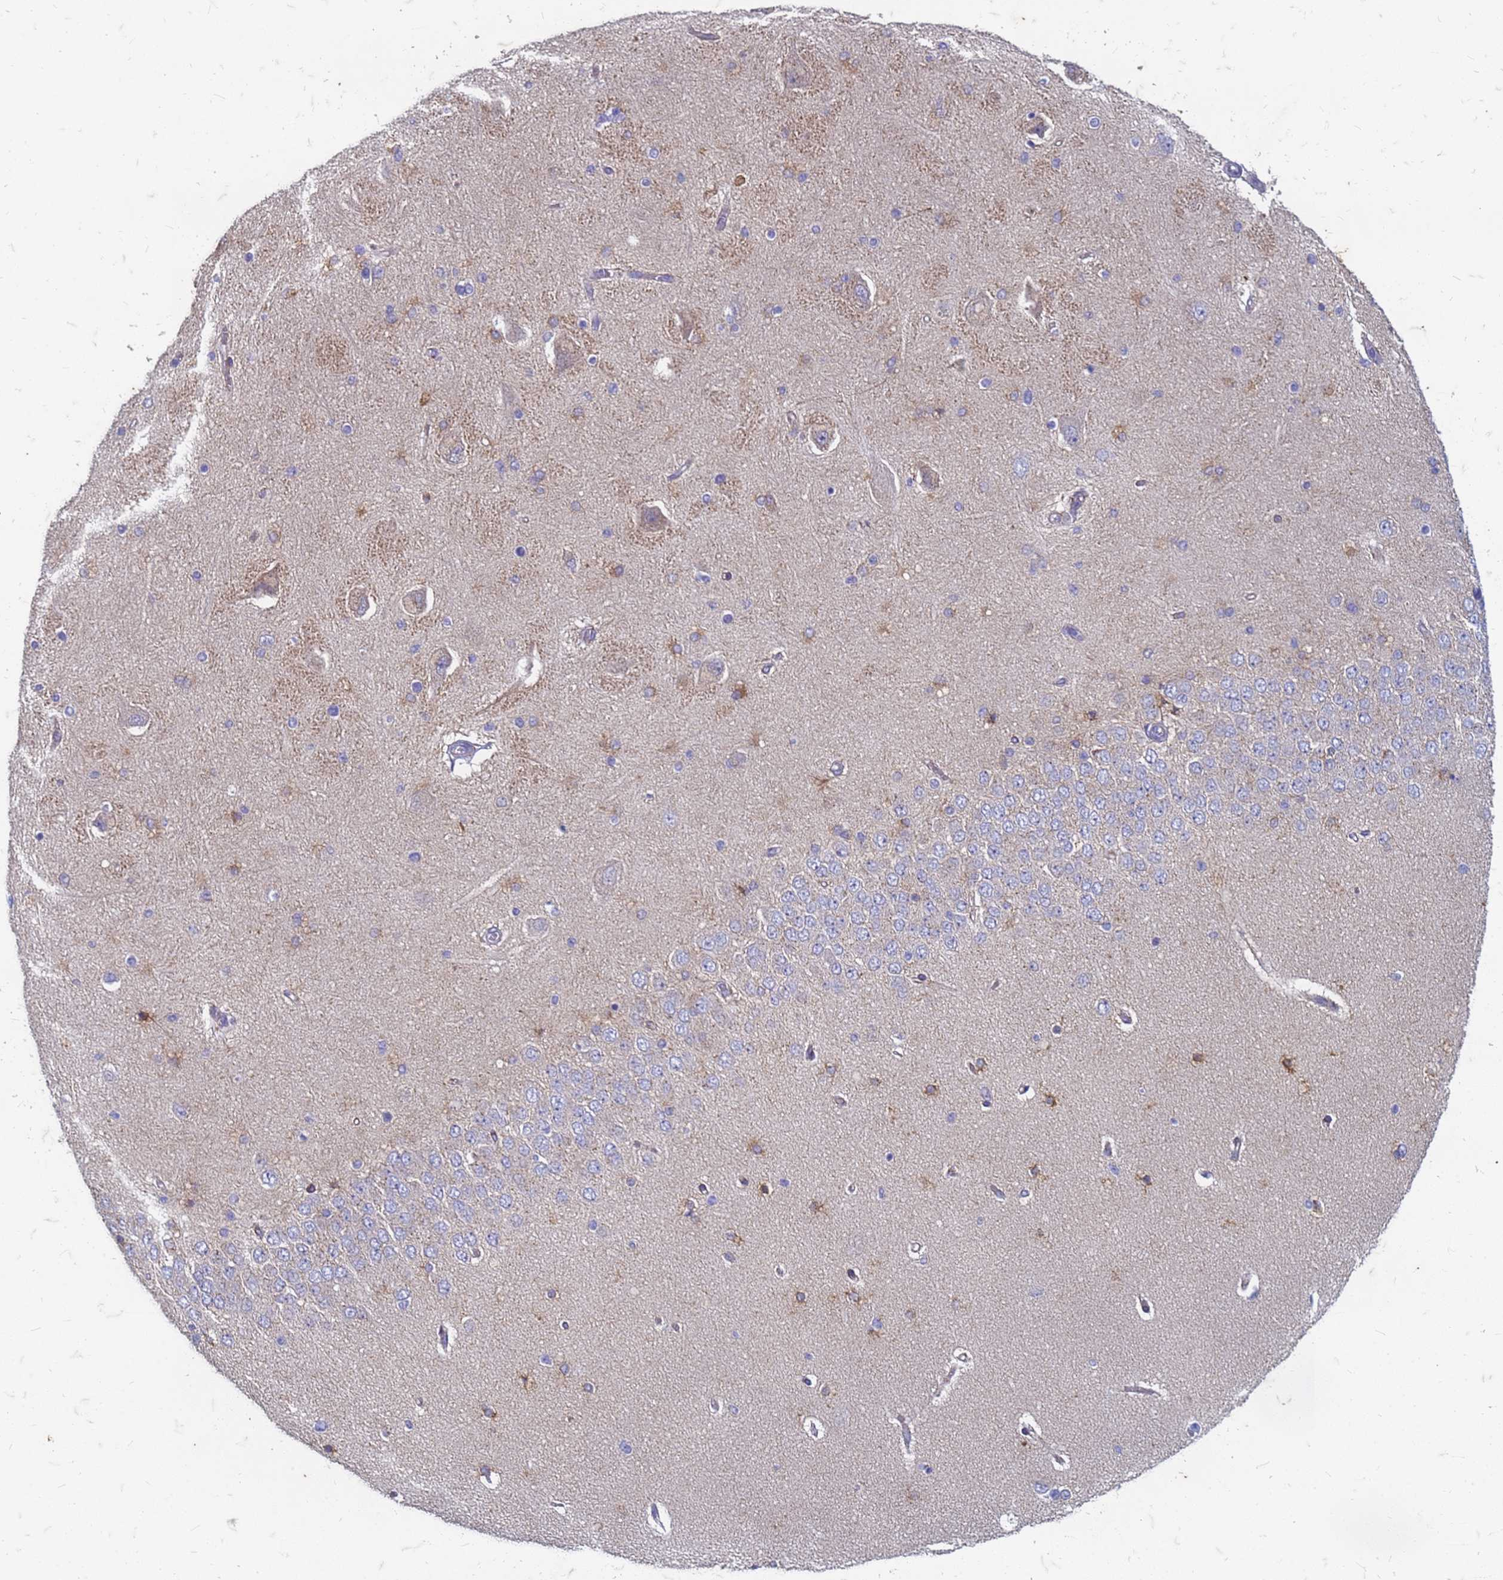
{"staining": {"intensity": "moderate", "quantity": "<25%", "location": "cytoplasmic/membranous"}, "tissue": "hippocampus", "cell_type": "Glial cells", "image_type": "normal", "snomed": [{"axis": "morphology", "description": "Normal tissue, NOS"}, {"axis": "topography", "description": "Hippocampus"}], "caption": "Immunohistochemical staining of benign hippocampus exhibits moderate cytoplasmic/membranous protein staining in approximately <25% of glial cells. The protein is shown in brown color, while the nuclei are stained blue.", "gene": "TRIM64B", "patient": {"sex": "female", "age": 54}}